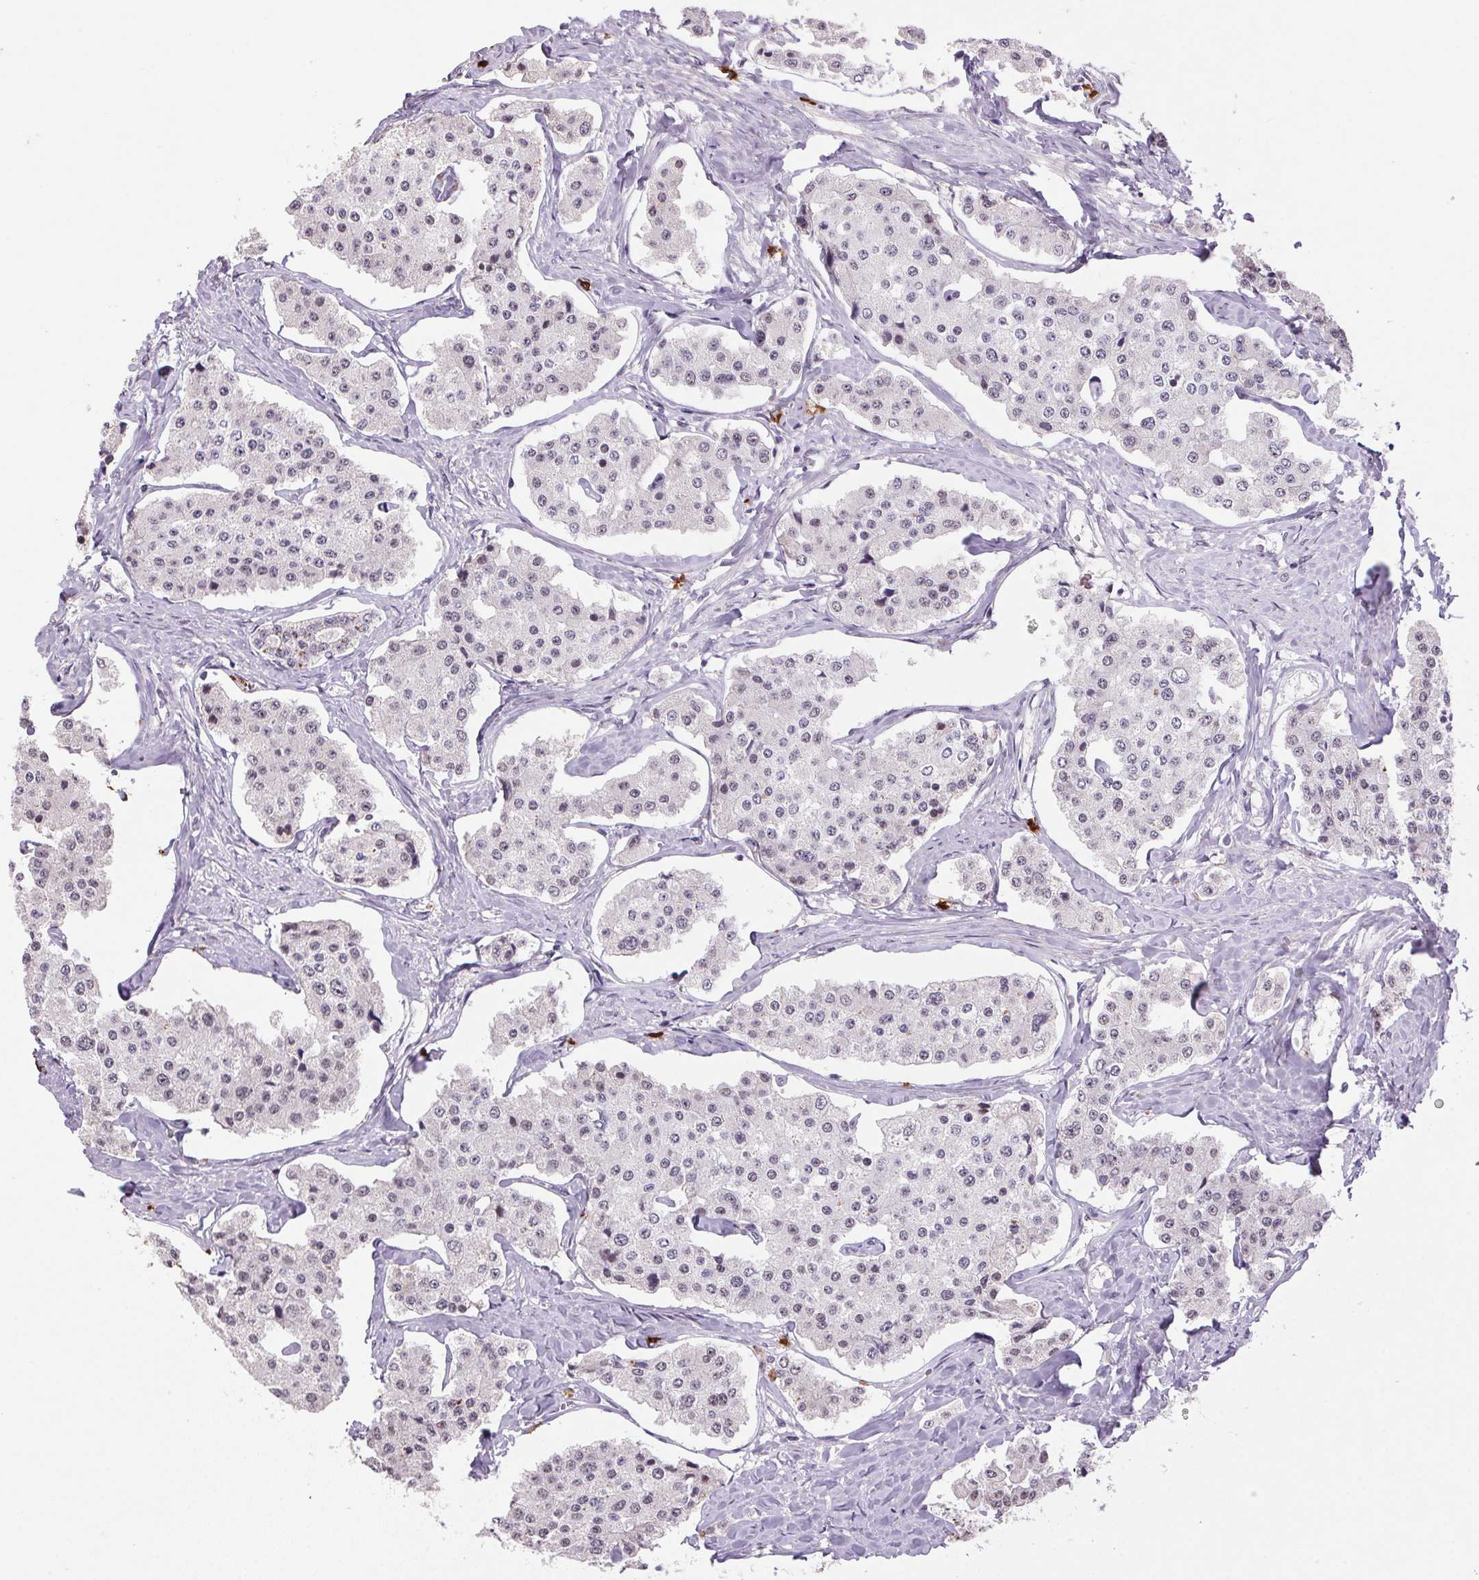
{"staining": {"intensity": "negative", "quantity": "none", "location": "none"}, "tissue": "carcinoid", "cell_type": "Tumor cells", "image_type": "cancer", "snomed": [{"axis": "morphology", "description": "Carcinoid, malignant, NOS"}, {"axis": "topography", "description": "Small intestine"}], "caption": "Tumor cells show no significant positivity in malignant carcinoid.", "gene": "ZBTB4", "patient": {"sex": "female", "age": 65}}